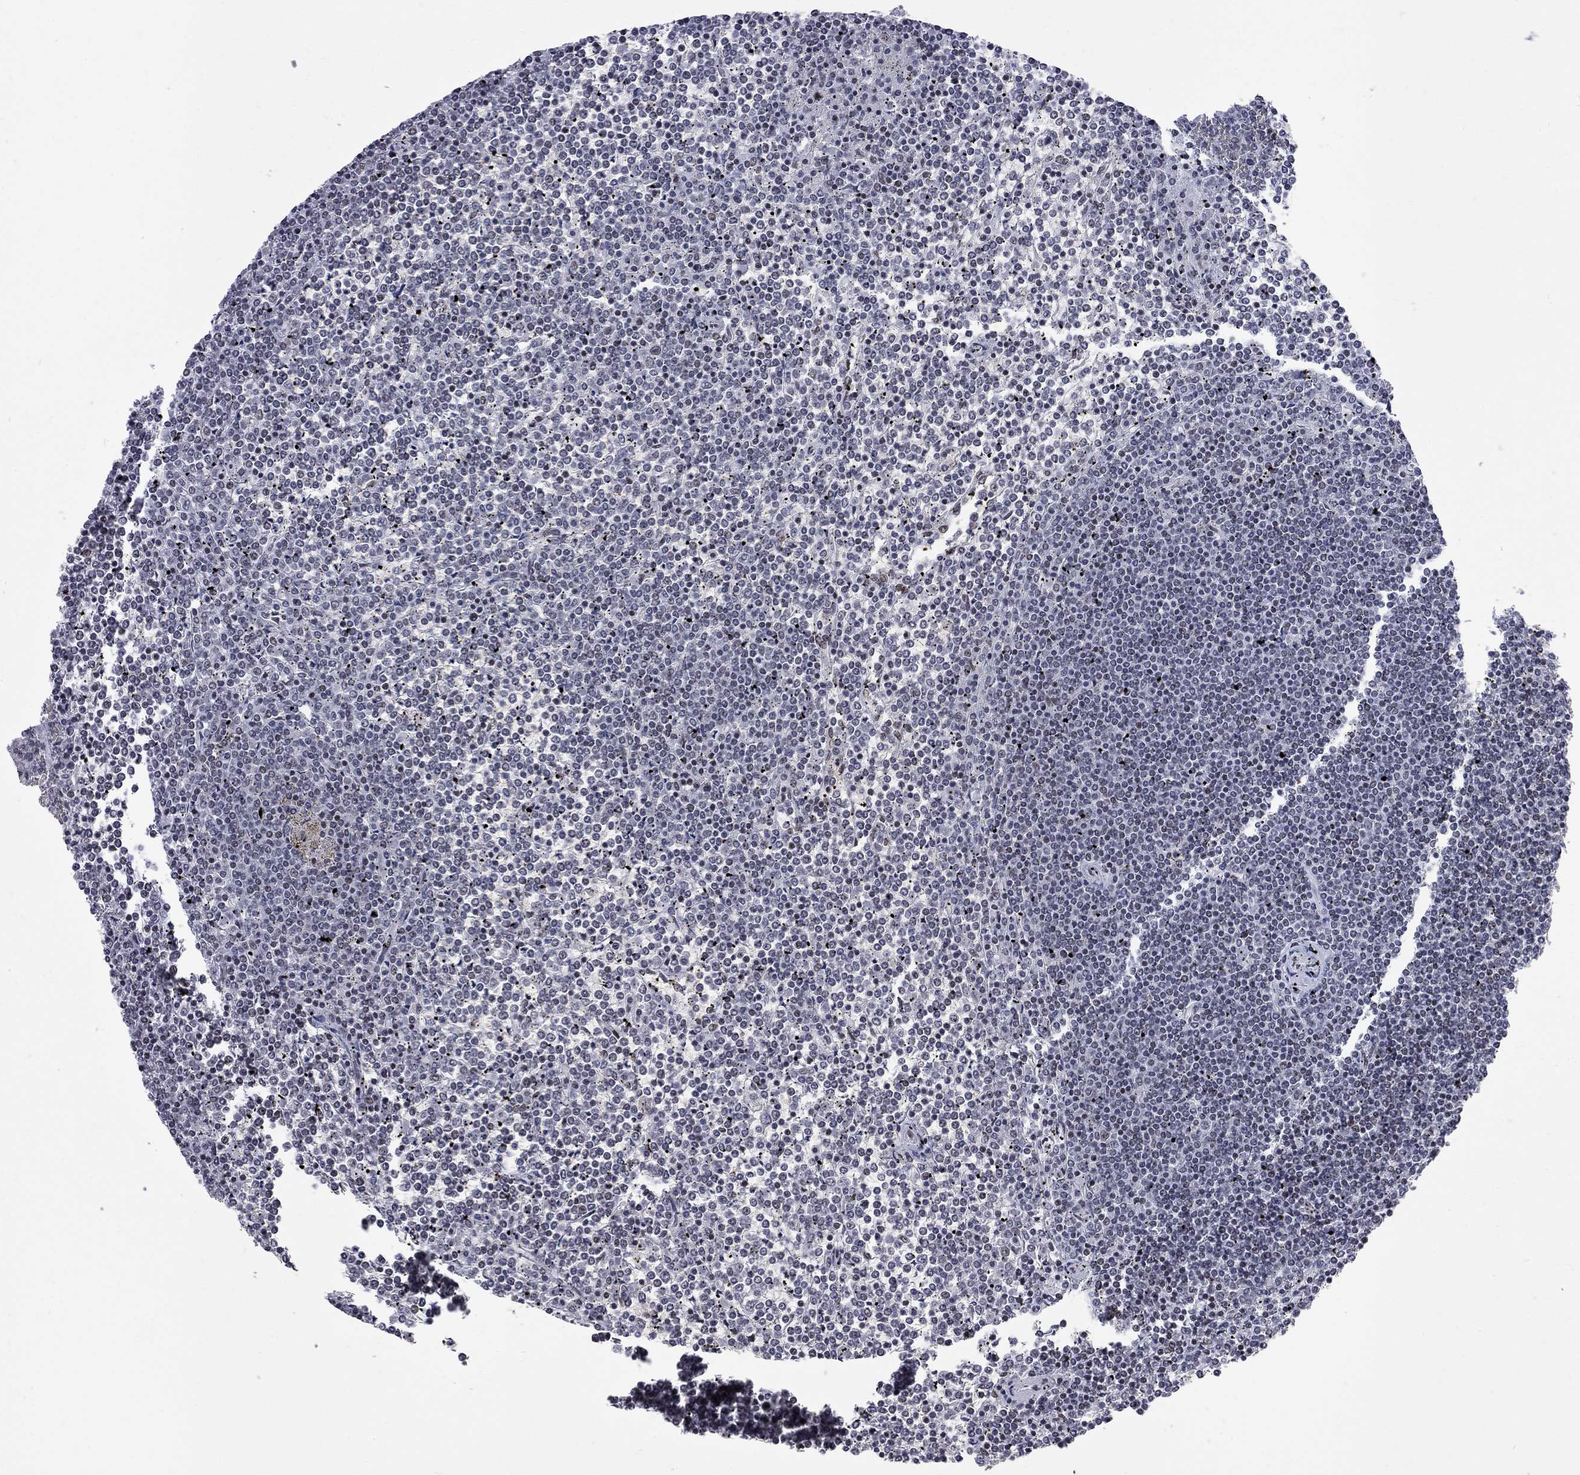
{"staining": {"intensity": "negative", "quantity": "none", "location": "none"}, "tissue": "lymphoma", "cell_type": "Tumor cells", "image_type": "cancer", "snomed": [{"axis": "morphology", "description": "Malignant lymphoma, non-Hodgkin's type, Low grade"}, {"axis": "topography", "description": "Spleen"}], "caption": "The photomicrograph displays no staining of tumor cells in lymphoma.", "gene": "ZBTB47", "patient": {"sex": "female", "age": 19}}